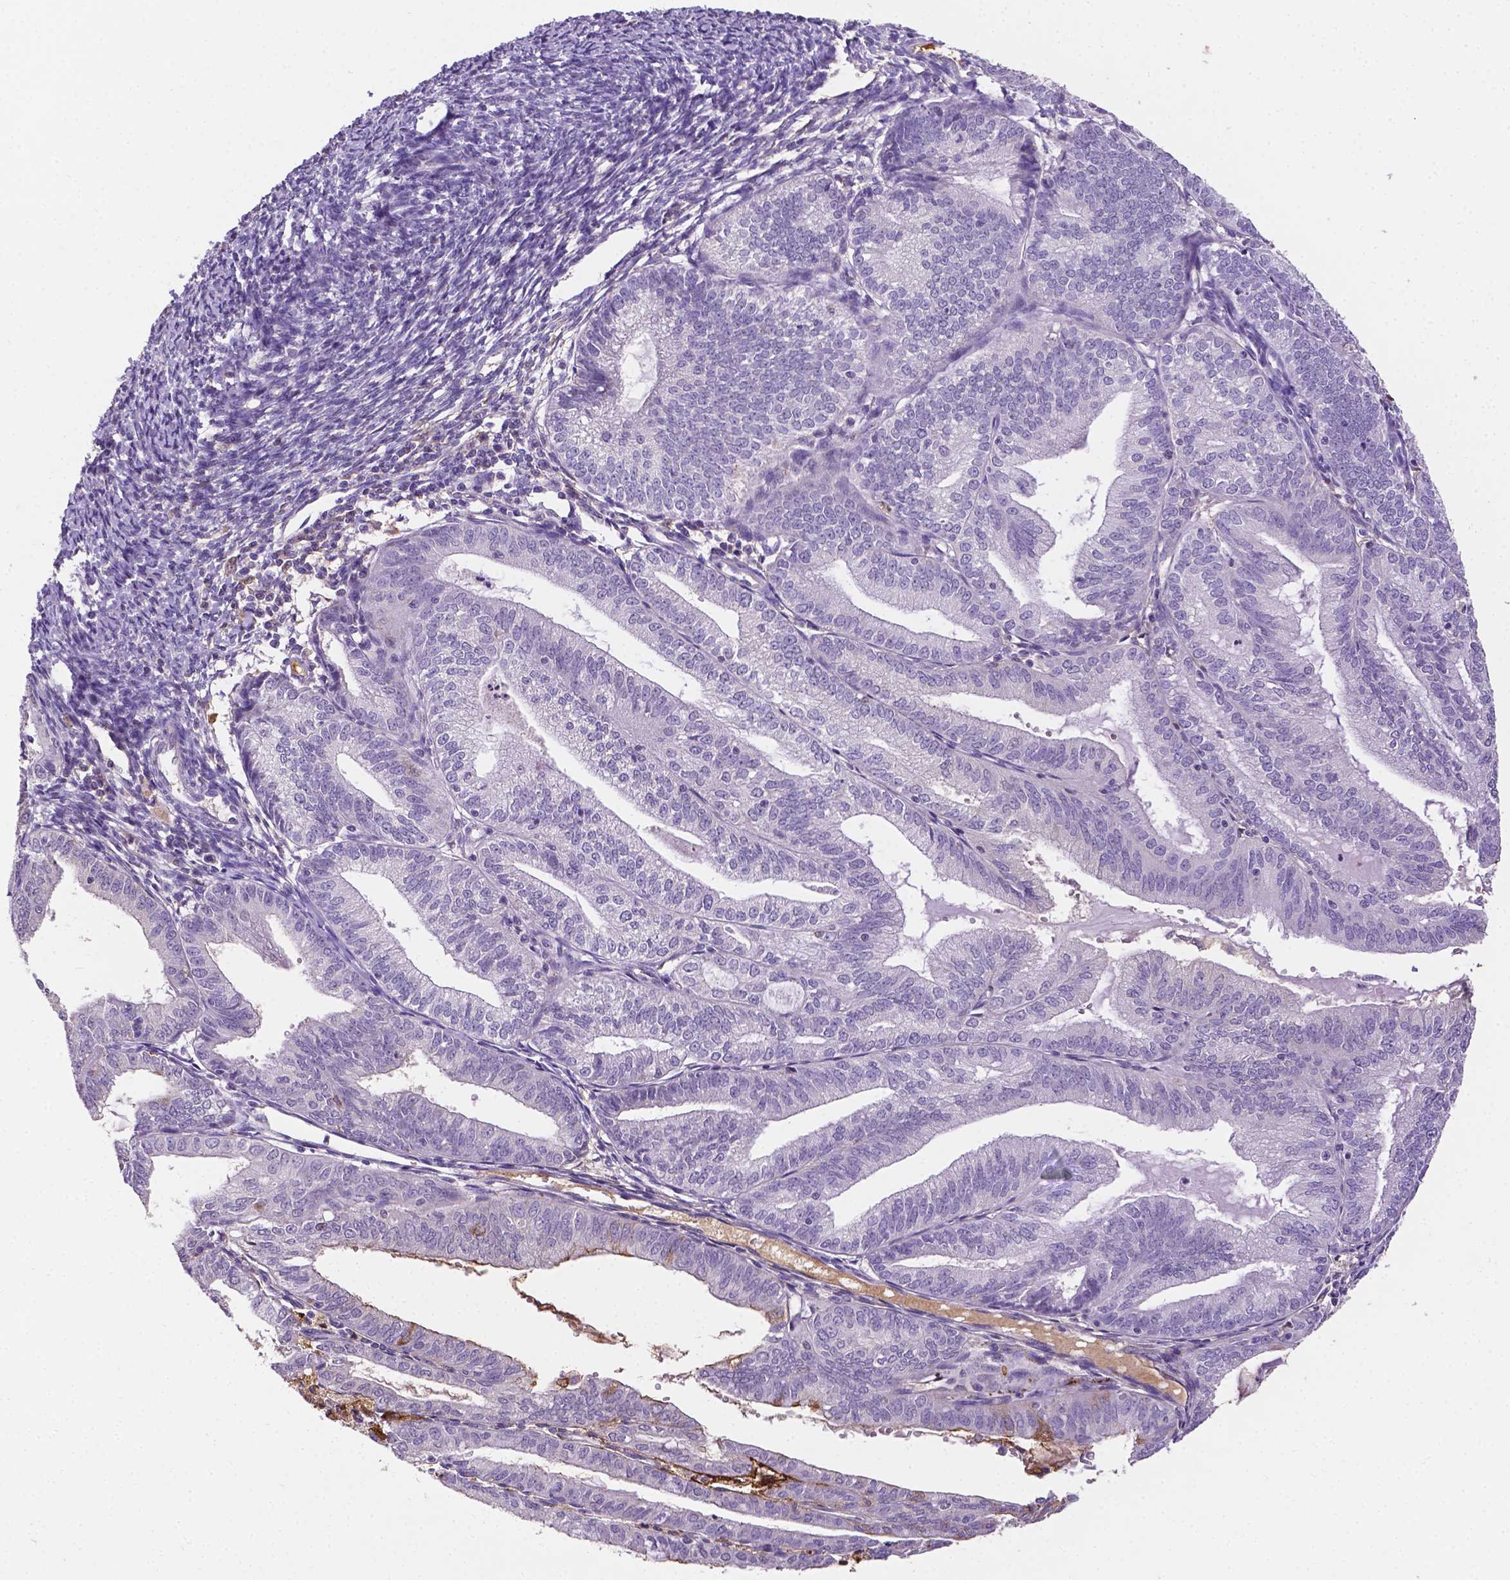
{"staining": {"intensity": "negative", "quantity": "none", "location": "none"}, "tissue": "endometrial cancer", "cell_type": "Tumor cells", "image_type": "cancer", "snomed": [{"axis": "morphology", "description": "Adenocarcinoma, NOS"}, {"axis": "topography", "description": "Endometrium"}], "caption": "A micrograph of endometrial cancer (adenocarcinoma) stained for a protein exhibits no brown staining in tumor cells.", "gene": "APOE", "patient": {"sex": "female", "age": 70}}